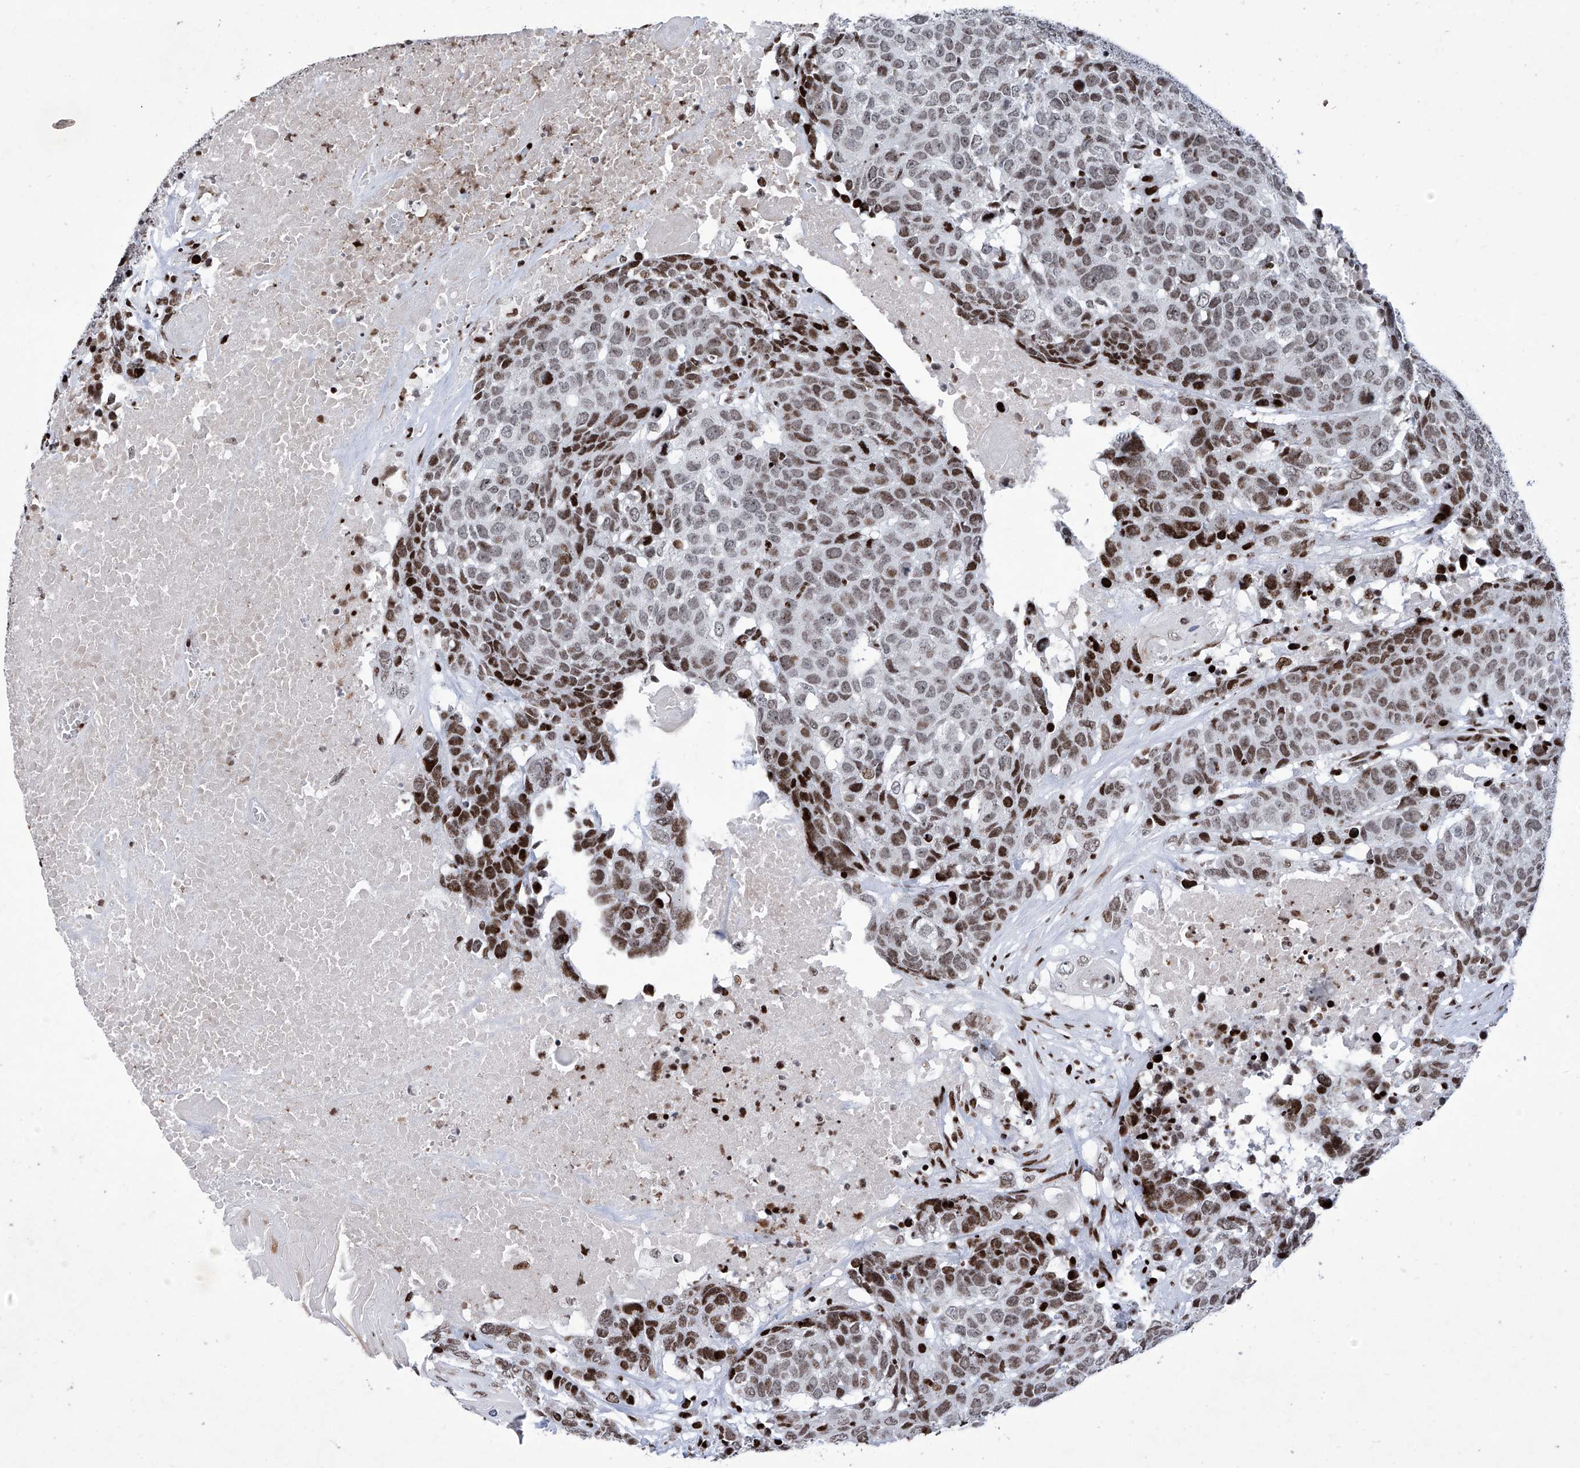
{"staining": {"intensity": "moderate", "quantity": ">75%", "location": "nuclear"}, "tissue": "head and neck cancer", "cell_type": "Tumor cells", "image_type": "cancer", "snomed": [{"axis": "morphology", "description": "Squamous cell carcinoma, NOS"}, {"axis": "topography", "description": "Head-Neck"}], "caption": "Immunohistochemical staining of human head and neck cancer (squamous cell carcinoma) shows moderate nuclear protein positivity in about >75% of tumor cells.", "gene": "HEY2", "patient": {"sex": "male", "age": 66}}